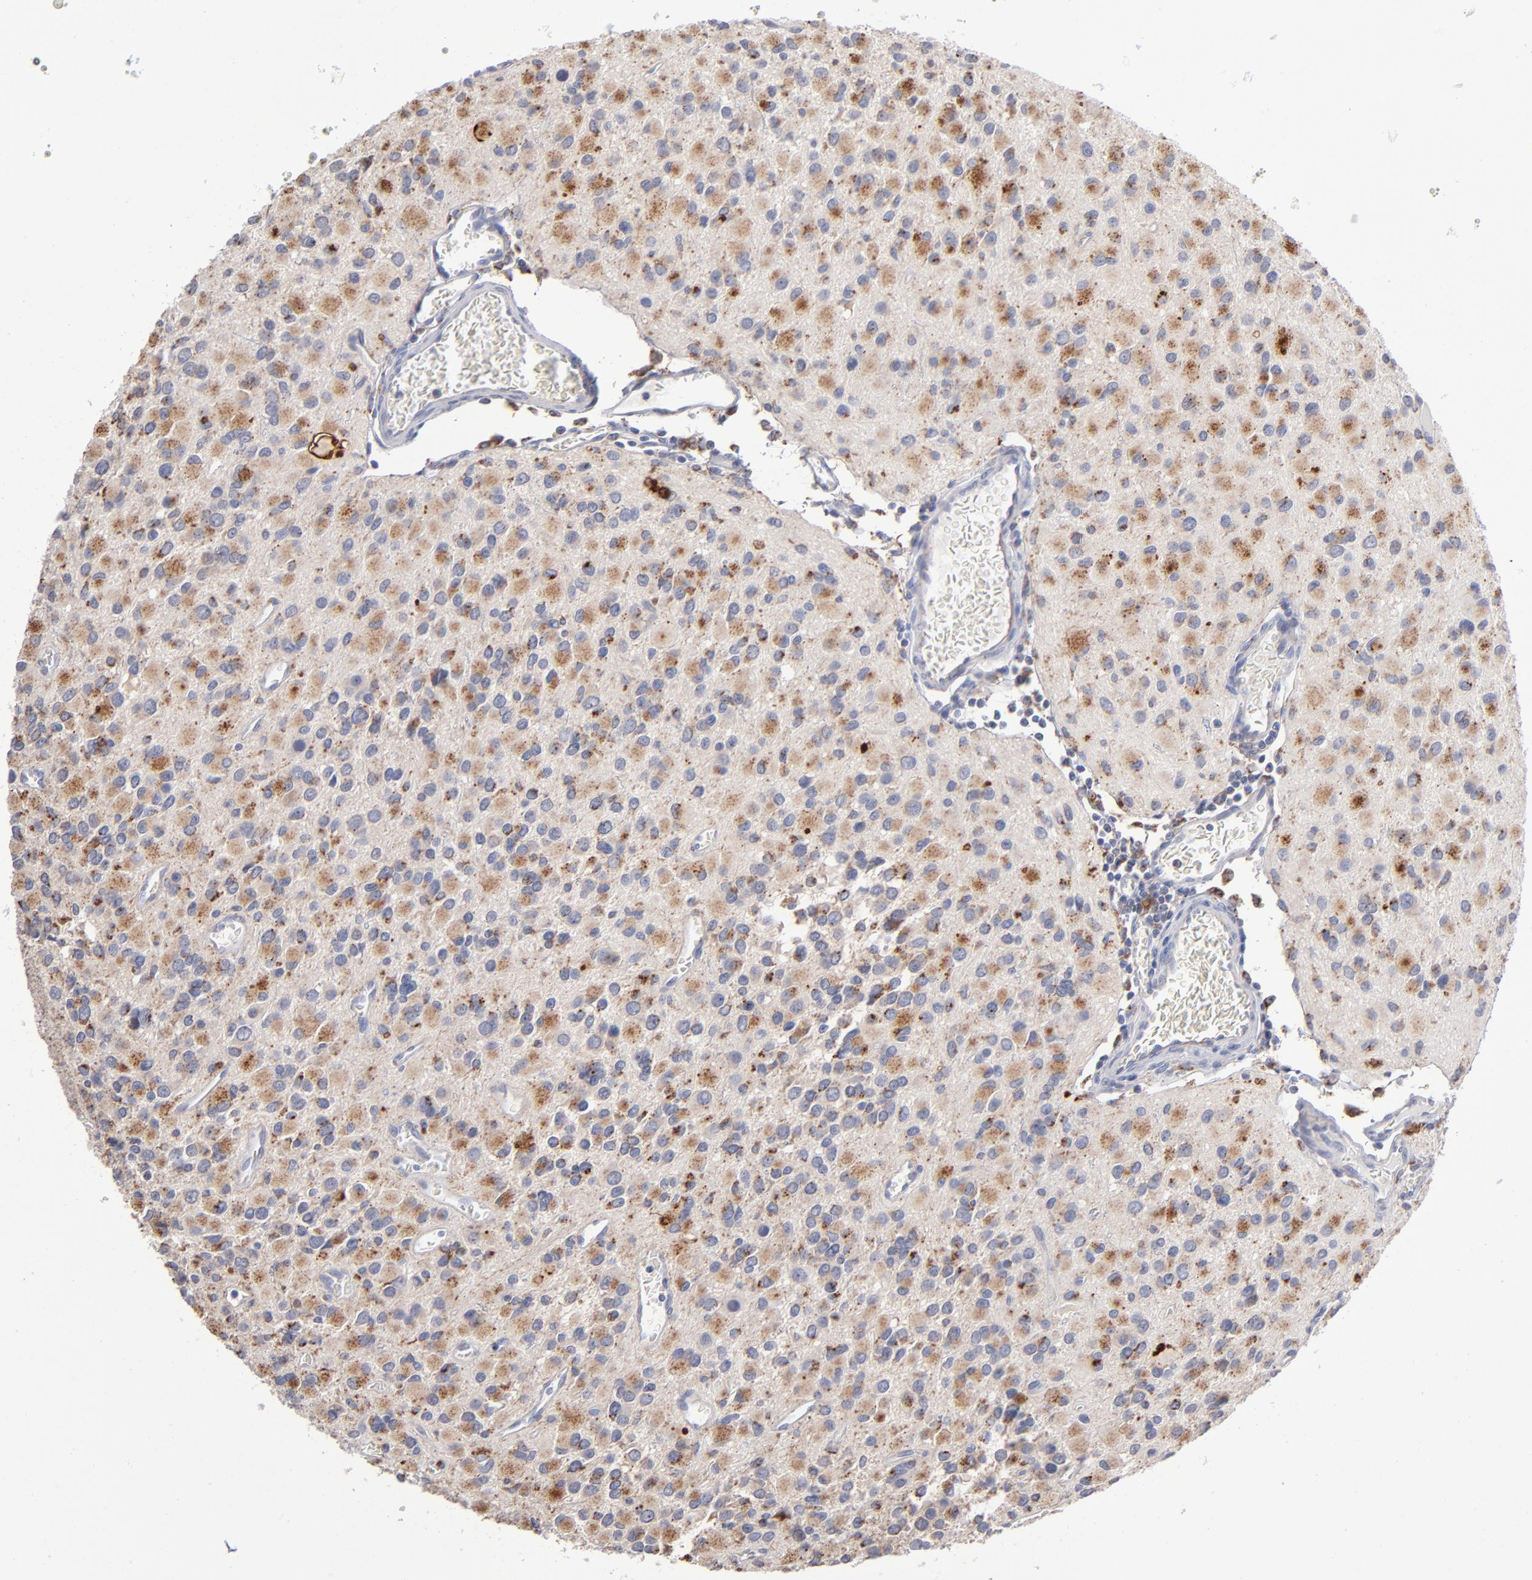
{"staining": {"intensity": "moderate", "quantity": ">75%", "location": "cytoplasmic/membranous"}, "tissue": "glioma", "cell_type": "Tumor cells", "image_type": "cancer", "snomed": [{"axis": "morphology", "description": "Glioma, malignant, Low grade"}, {"axis": "topography", "description": "Brain"}], "caption": "Immunohistochemical staining of human malignant glioma (low-grade) reveals moderate cytoplasmic/membranous protein expression in approximately >75% of tumor cells. (IHC, brightfield microscopy, high magnification).", "gene": "RRAGB", "patient": {"sex": "male", "age": 42}}